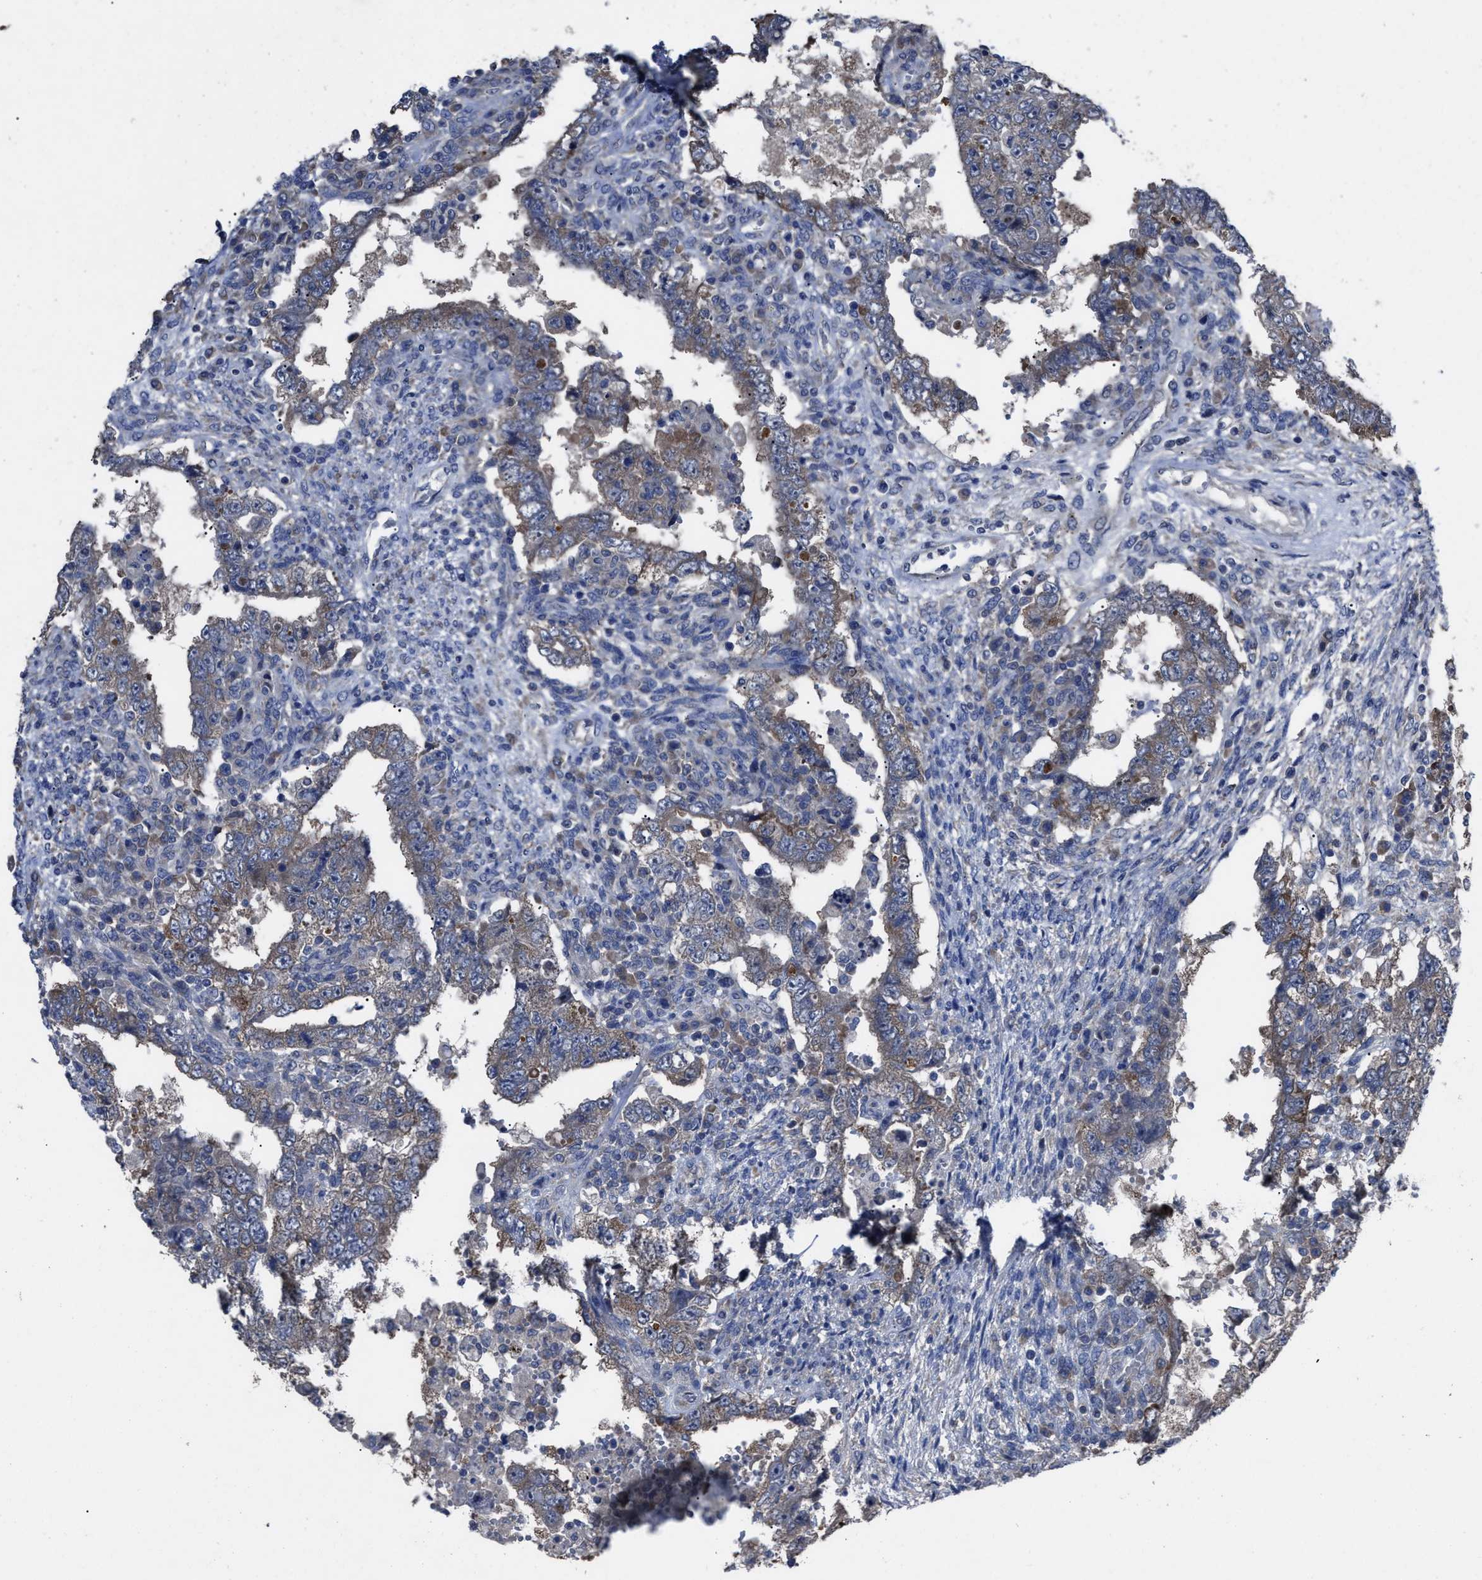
{"staining": {"intensity": "weak", "quantity": "<25%", "location": "cytoplasmic/membranous"}, "tissue": "testis cancer", "cell_type": "Tumor cells", "image_type": "cancer", "snomed": [{"axis": "morphology", "description": "Carcinoma, Embryonal, NOS"}, {"axis": "topography", "description": "Testis"}], "caption": "Histopathology image shows no significant protein positivity in tumor cells of testis cancer. Brightfield microscopy of immunohistochemistry stained with DAB (3,3'-diaminobenzidine) (brown) and hematoxylin (blue), captured at high magnification.", "gene": "UPF1", "patient": {"sex": "male", "age": 26}}